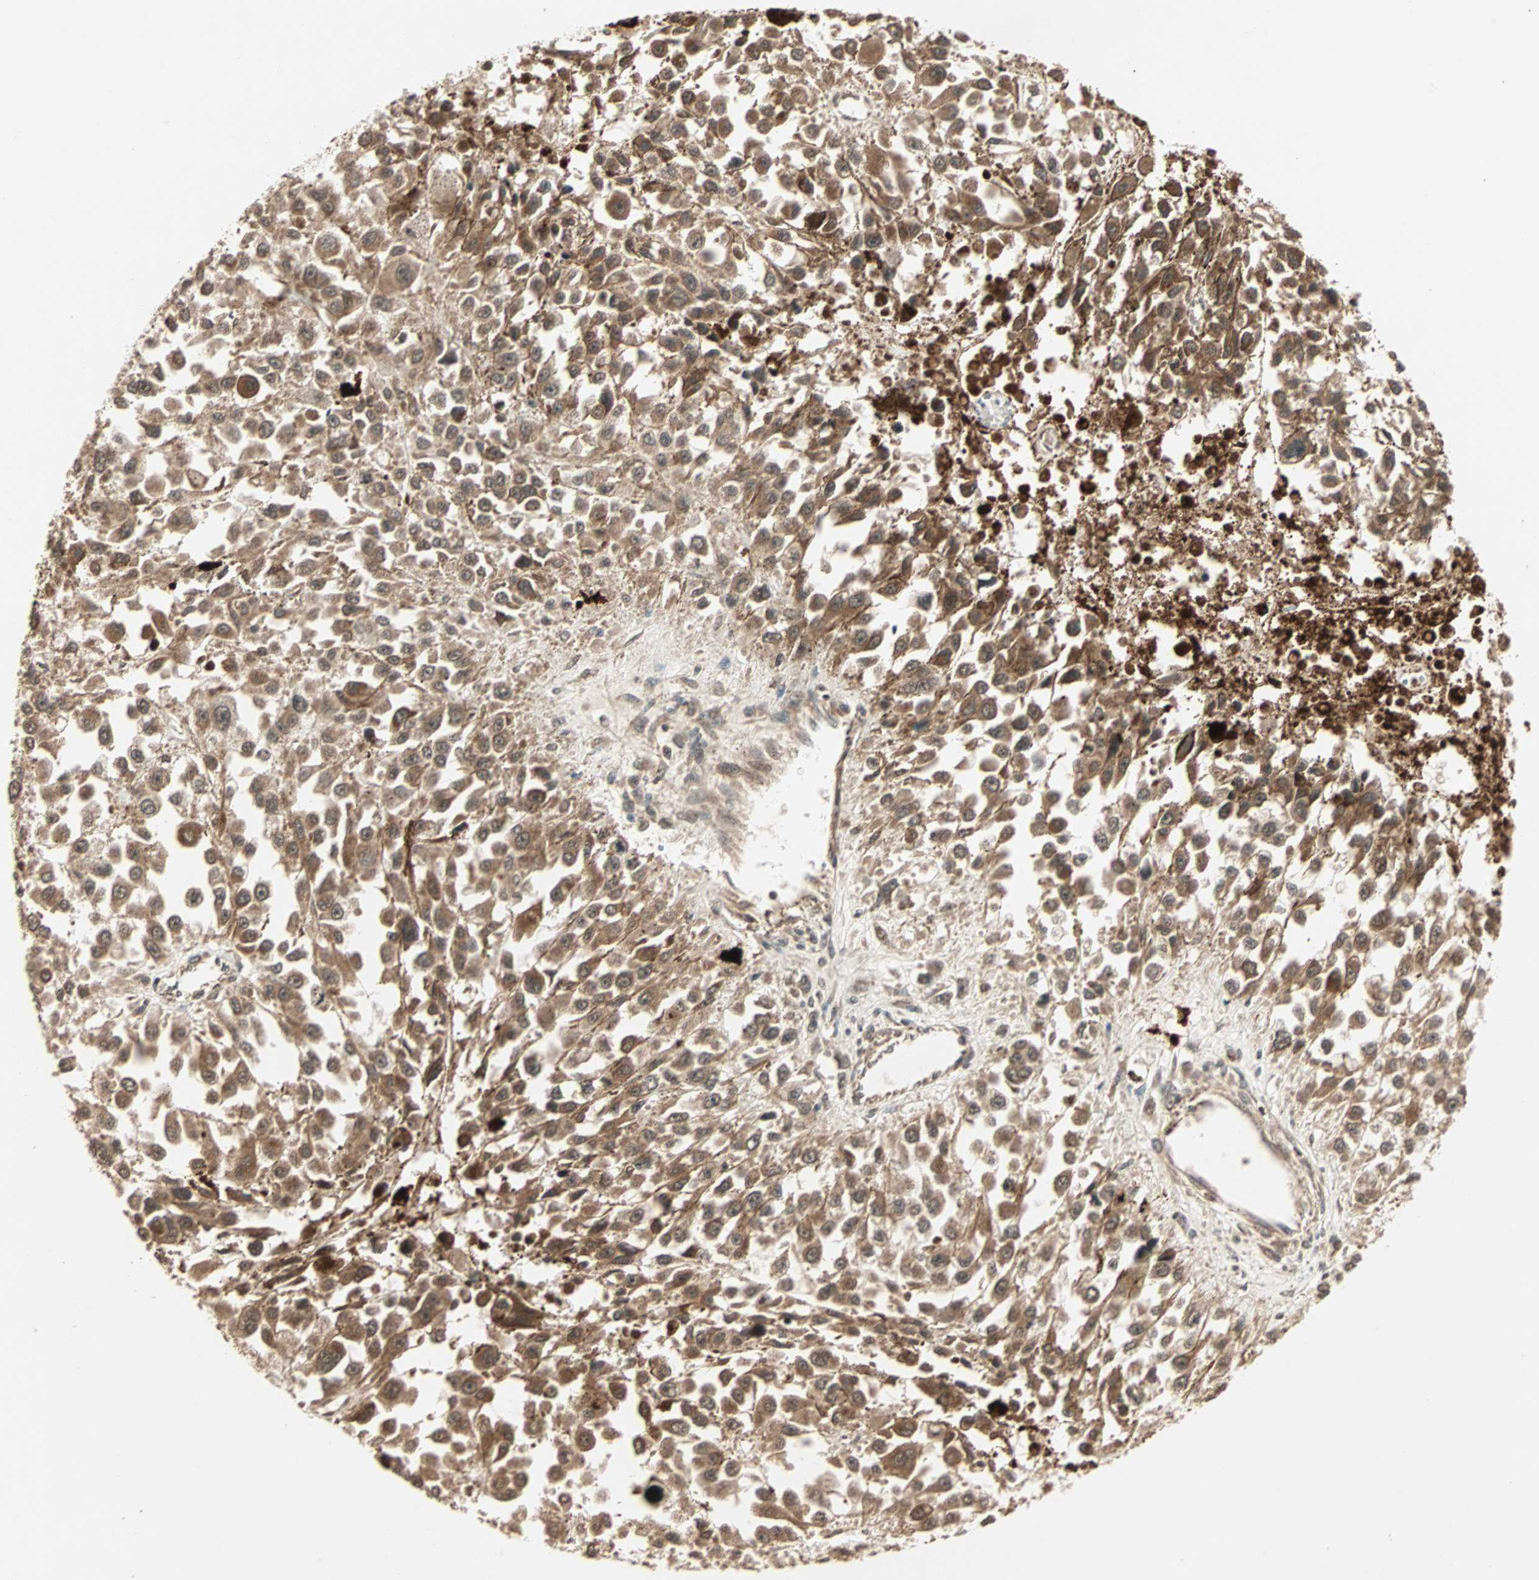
{"staining": {"intensity": "strong", "quantity": ">75%", "location": "cytoplasmic/membranous"}, "tissue": "melanoma", "cell_type": "Tumor cells", "image_type": "cancer", "snomed": [{"axis": "morphology", "description": "Malignant melanoma, Metastatic site"}, {"axis": "topography", "description": "Lymph node"}], "caption": "A photomicrograph showing strong cytoplasmic/membranous positivity in approximately >75% of tumor cells in melanoma, as visualized by brown immunohistochemical staining.", "gene": "RFFL", "patient": {"sex": "male", "age": 59}}